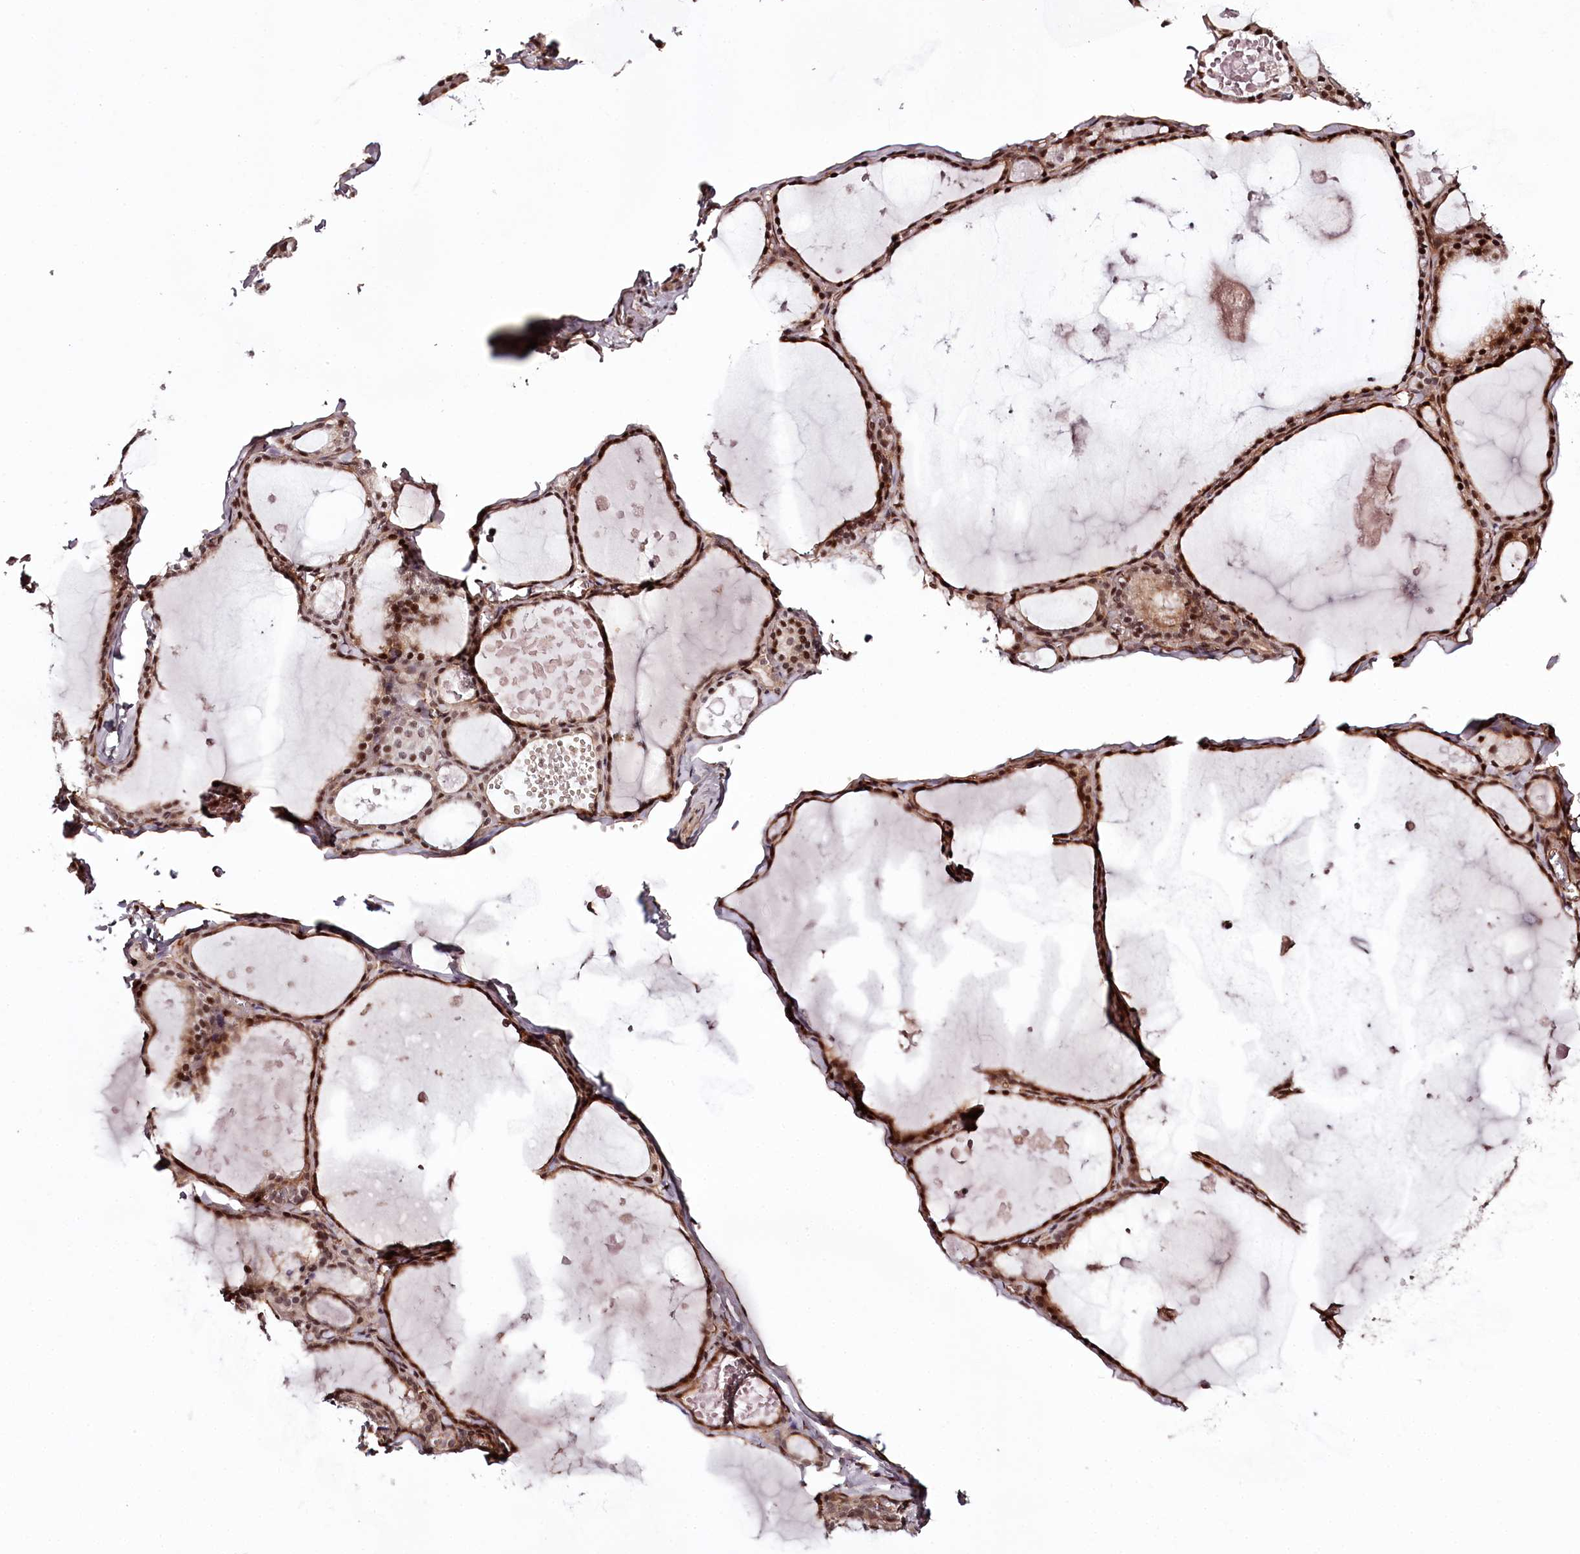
{"staining": {"intensity": "moderate", "quantity": ">75%", "location": "cytoplasmic/membranous,nuclear"}, "tissue": "thyroid gland", "cell_type": "Glandular cells", "image_type": "normal", "snomed": [{"axis": "morphology", "description": "Normal tissue, NOS"}, {"axis": "topography", "description": "Thyroid gland"}], "caption": "Thyroid gland stained with immunohistochemistry shows moderate cytoplasmic/membranous,nuclear expression in about >75% of glandular cells.", "gene": "TTC33", "patient": {"sex": "male", "age": 56}}